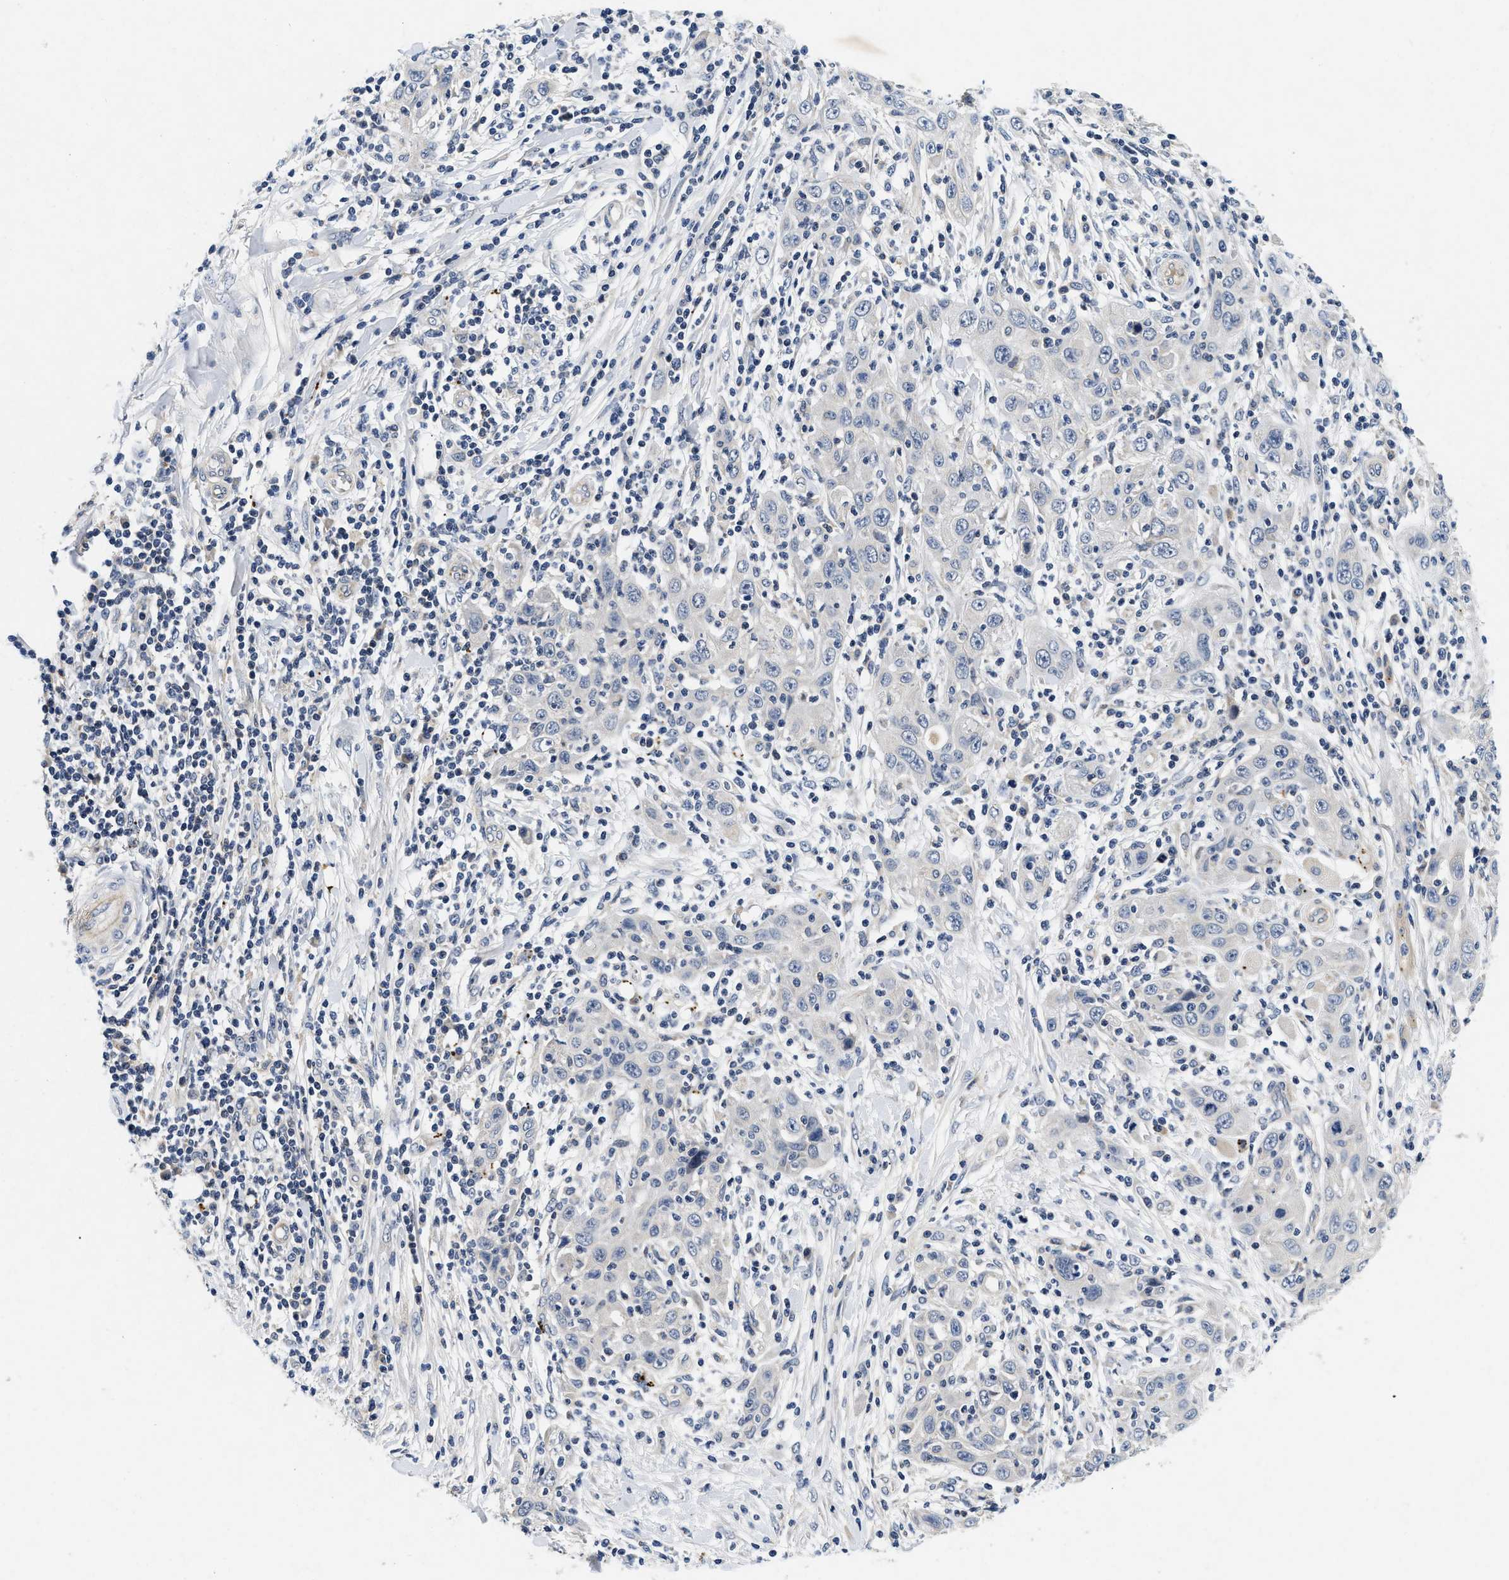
{"staining": {"intensity": "negative", "quantity": "none", "location": "none"}, "tissue": "skin cancer", "cell_type": "Tumor cells", "image_type": "cancer", "snomed": [{"axis": "morphology", "description": "Squamous cell carcinoma, NOS"}, {"axis": "topography", "description": "Skin"}], "caption": "IHC photomicrograph of neoplastic tissue: human squamous cell carcinoma (skin) stained with DAB (3,3'-diaminobenzidine) exhibits no significant protein positivity in tumor cells. (IHC, brightfield microscopy, high magnification).", "gene": "PDP1", "patient": {"sex": "female", "age": 88}}